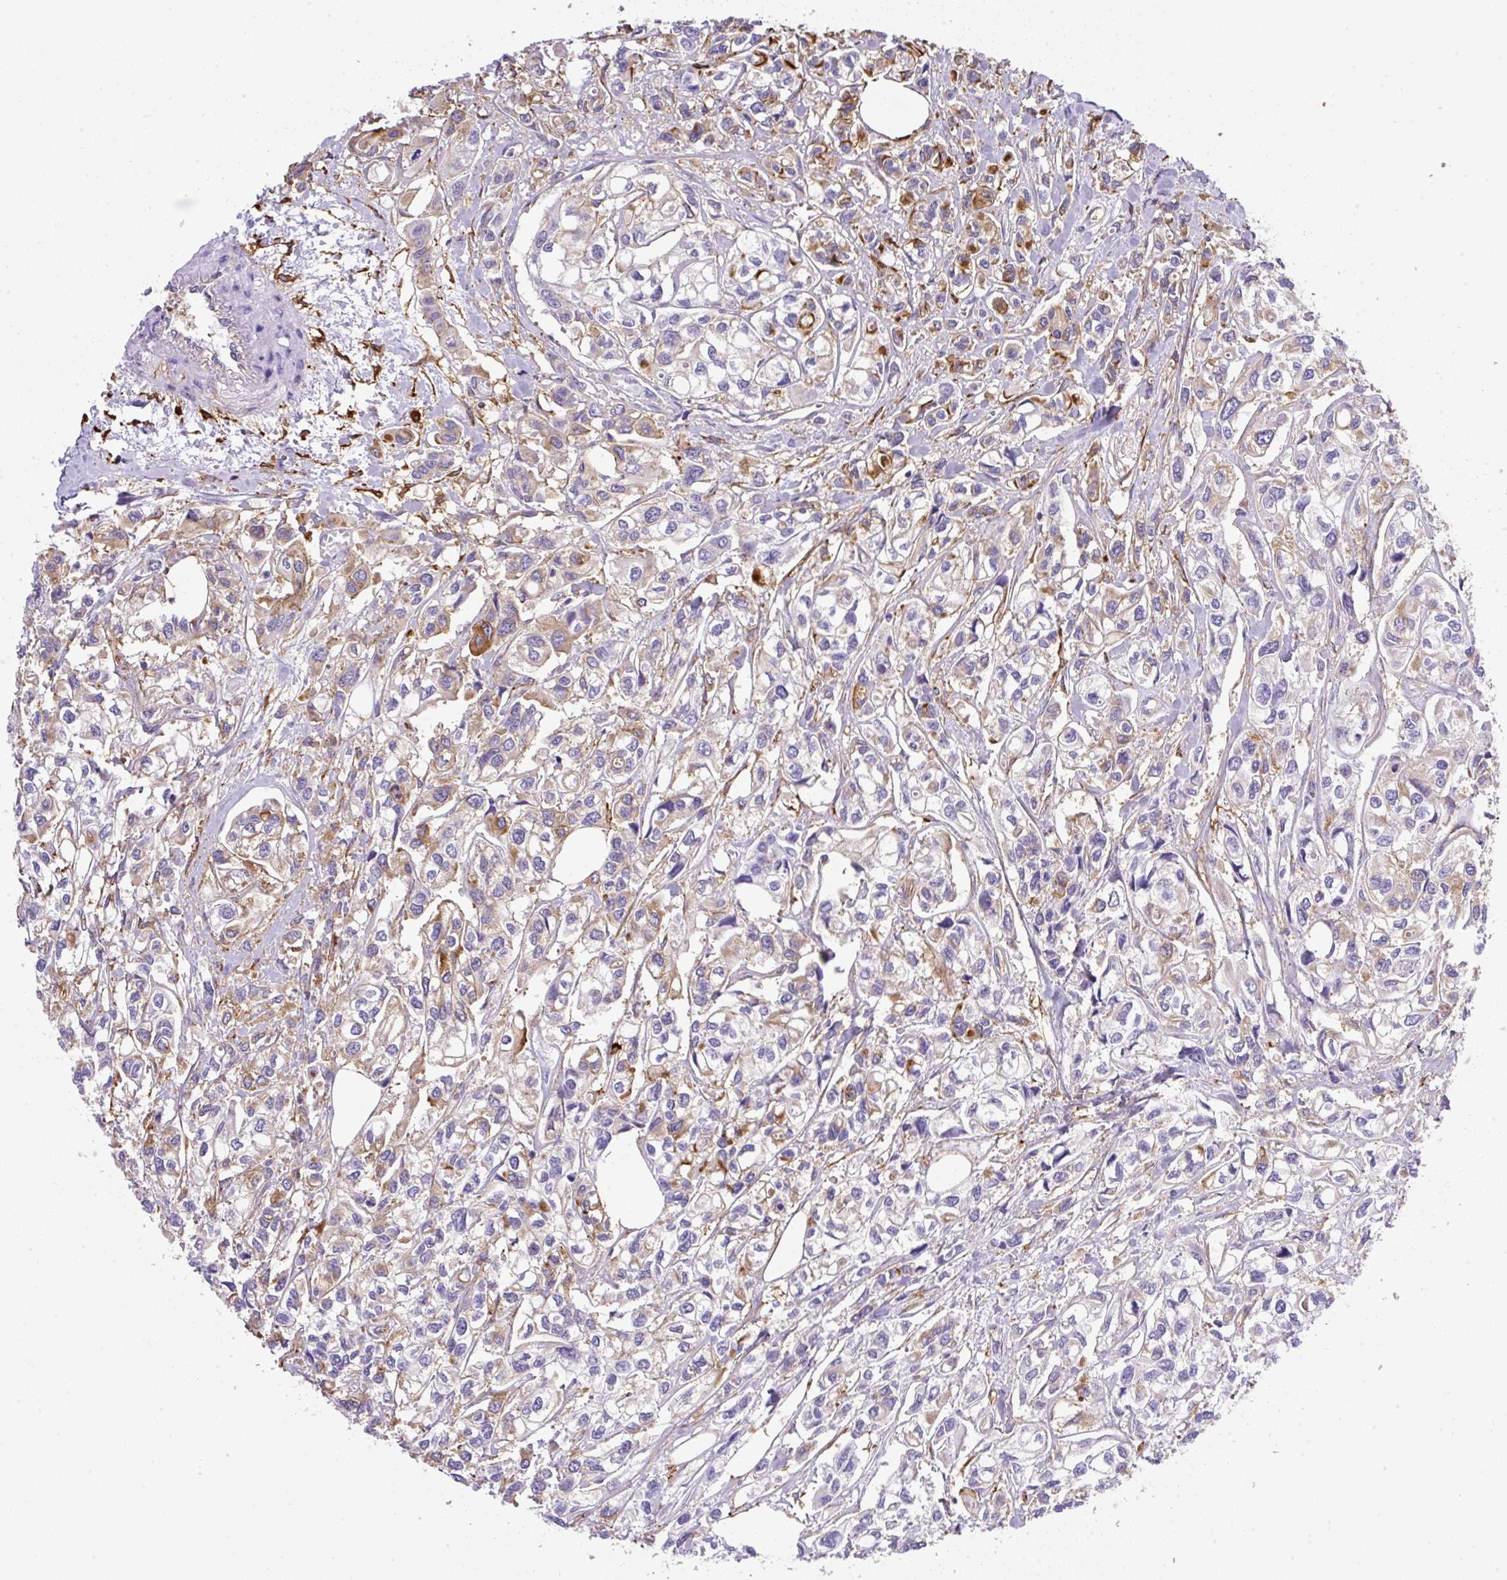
{"staining": {"intensity": "moderate", "quantity": "<25%", "location": "cytoplasmic/membranous"}, "tissue": "urothelial cancer", "cell_type": "Tumor cells", "image_type": "cancer", "snomed": [{"axis": "morphology", "description": "Urothelial carcinoma, High grade"}, {"axis": "topography", "description": "Urinary bladder"}], "caption": "Immunohistochemistry (IHC) micrograph of urothelial cancer stained for a protein (brown), which displays low levels of moderate cytoplasmic/membranous expression in approximately <25% of tumor cells.", "gene": "MAGEB5", "patient": {"sex": "male", "age": 67}}